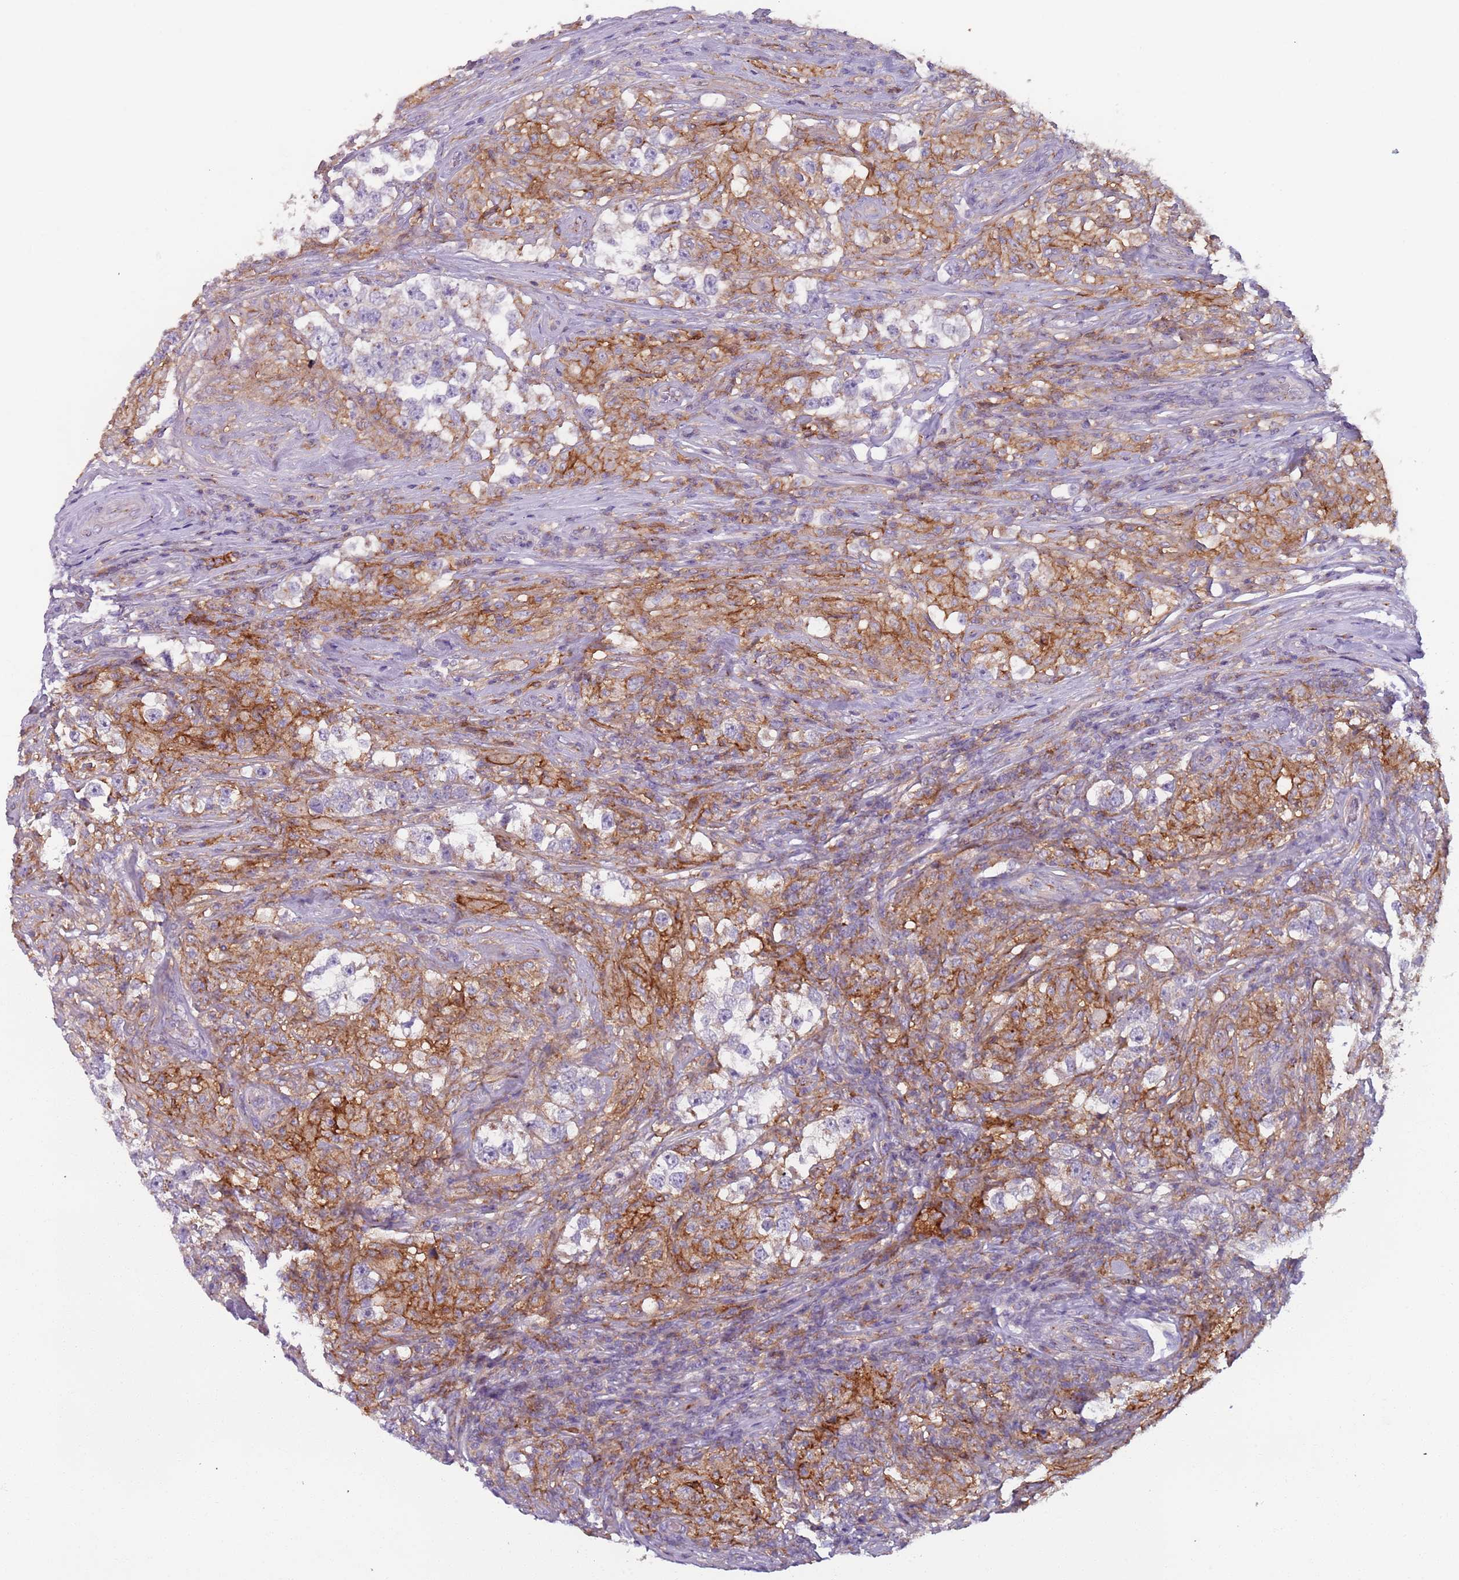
{"staining": {"intensity": "negative", "quantity": "none", "location": "none"}, "tissue": "testis cancer", "cell_type": "Tumor cells", "image_type": "cancer", "snomed": [{"axis": "morphology", "description": "Seminoma, NOS"}, {"axis": "topography", "description": "Testis"}], "caption": "This is an IHC micrograph of testis seminoma. There is no staining in tumor cells.", "gene": "AKTIP", "patient": {"sex": "male", "age": 46}}